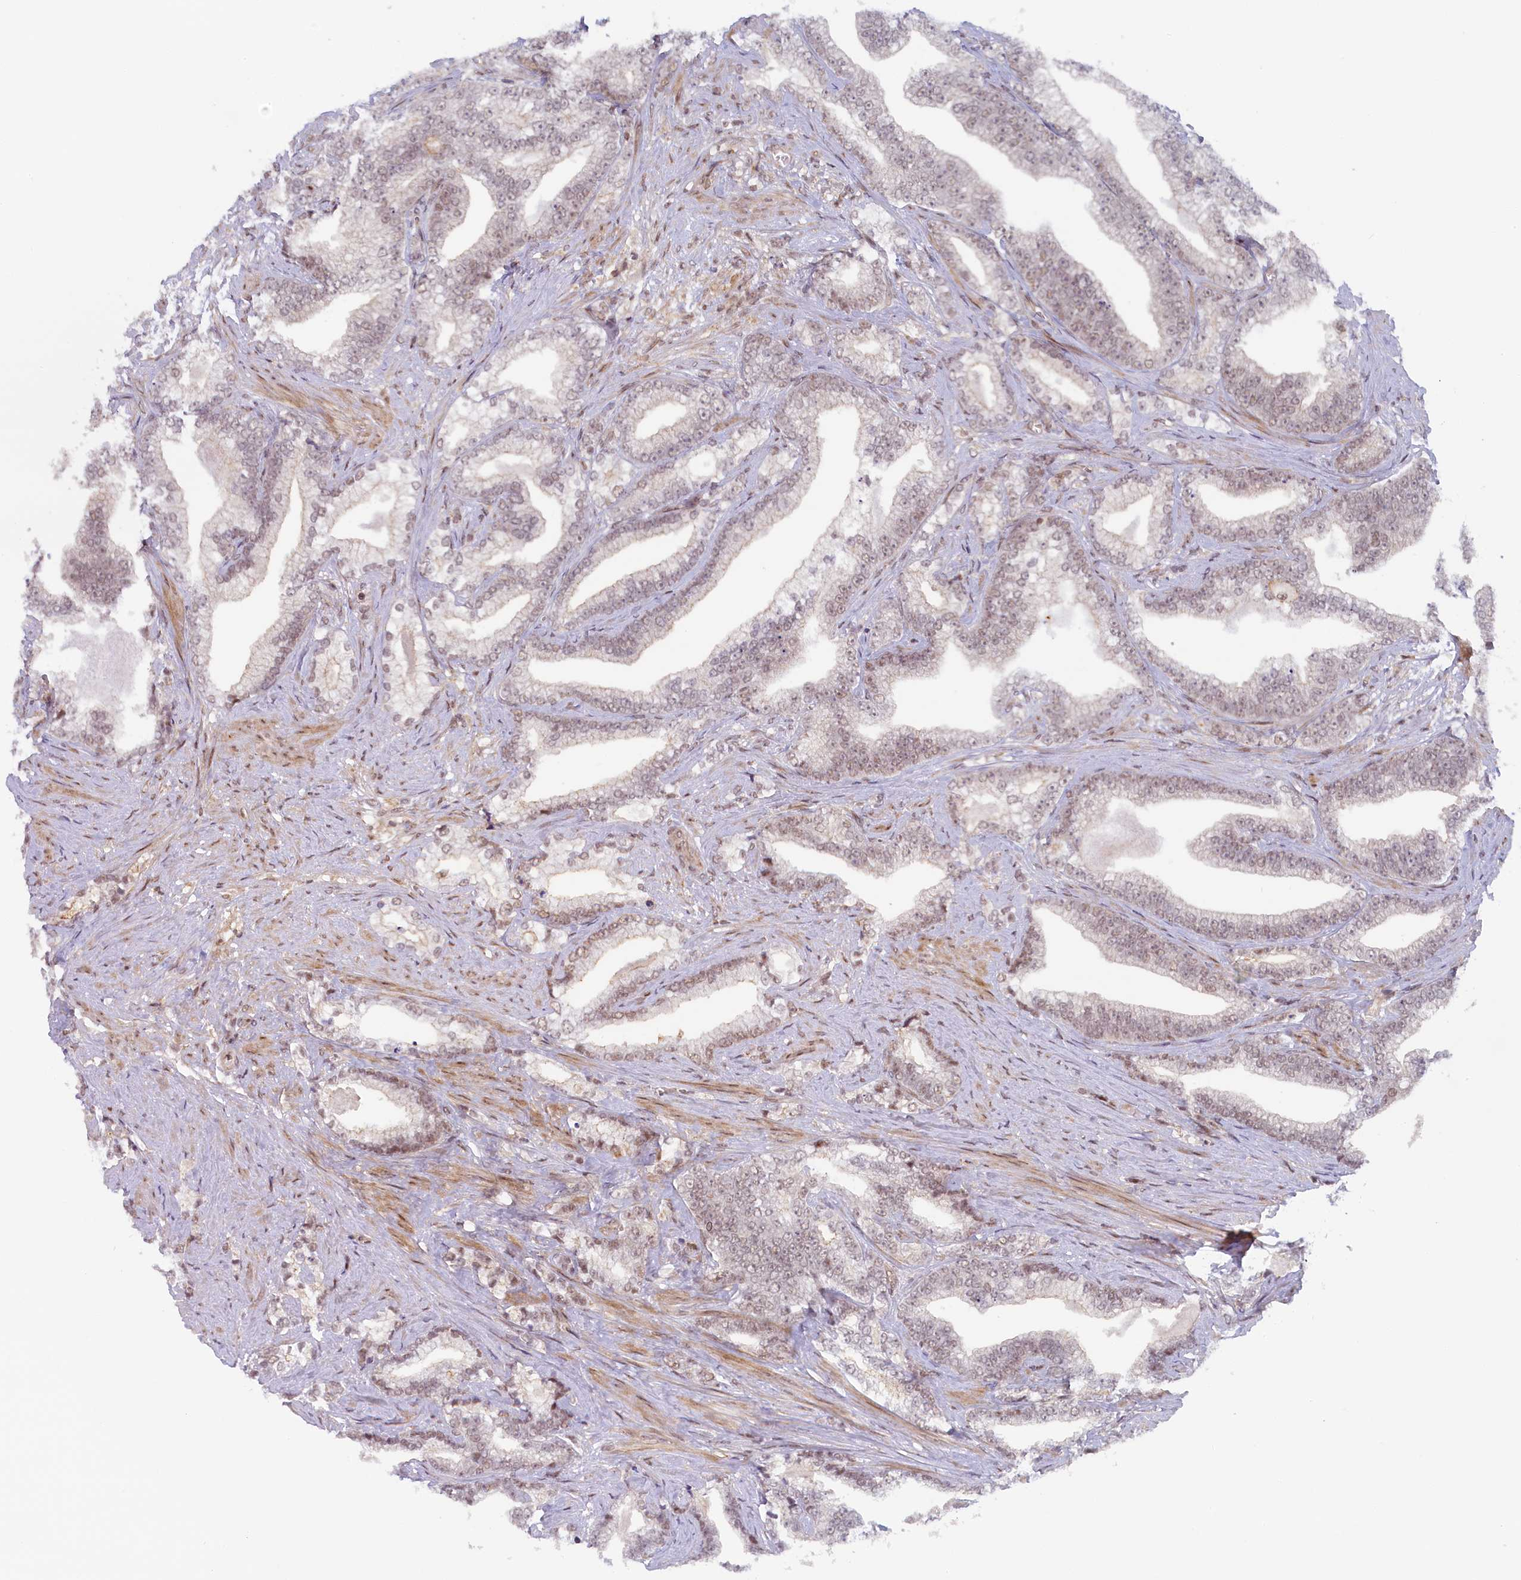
{"staining": {"intensity": "weak", "quantity": ">75%", "location": "nuclear"}, "tissue": "prostate cancer", "cell_type": "Tumor cells", "image_type": "cancer", "snomed": [{"axis": "morphology", "description": "Adenocarcinoma, High grade"}, {"axis": "topography", "description": "Prostate and seminal vesicle, NOS"}], "caption": "High-power microscopy captured an IHC histopathology image of prostate high-grade adenocarcinoma, revealing weak nuclear expression in approximately >75% of tumor cells. (DAB (3,3'-diaminobenzidine) IHC, brown staining for protein, blue staining for nuclei).", "gene": "FCHO1", "patient": {"sex": "male", "age": 67}}